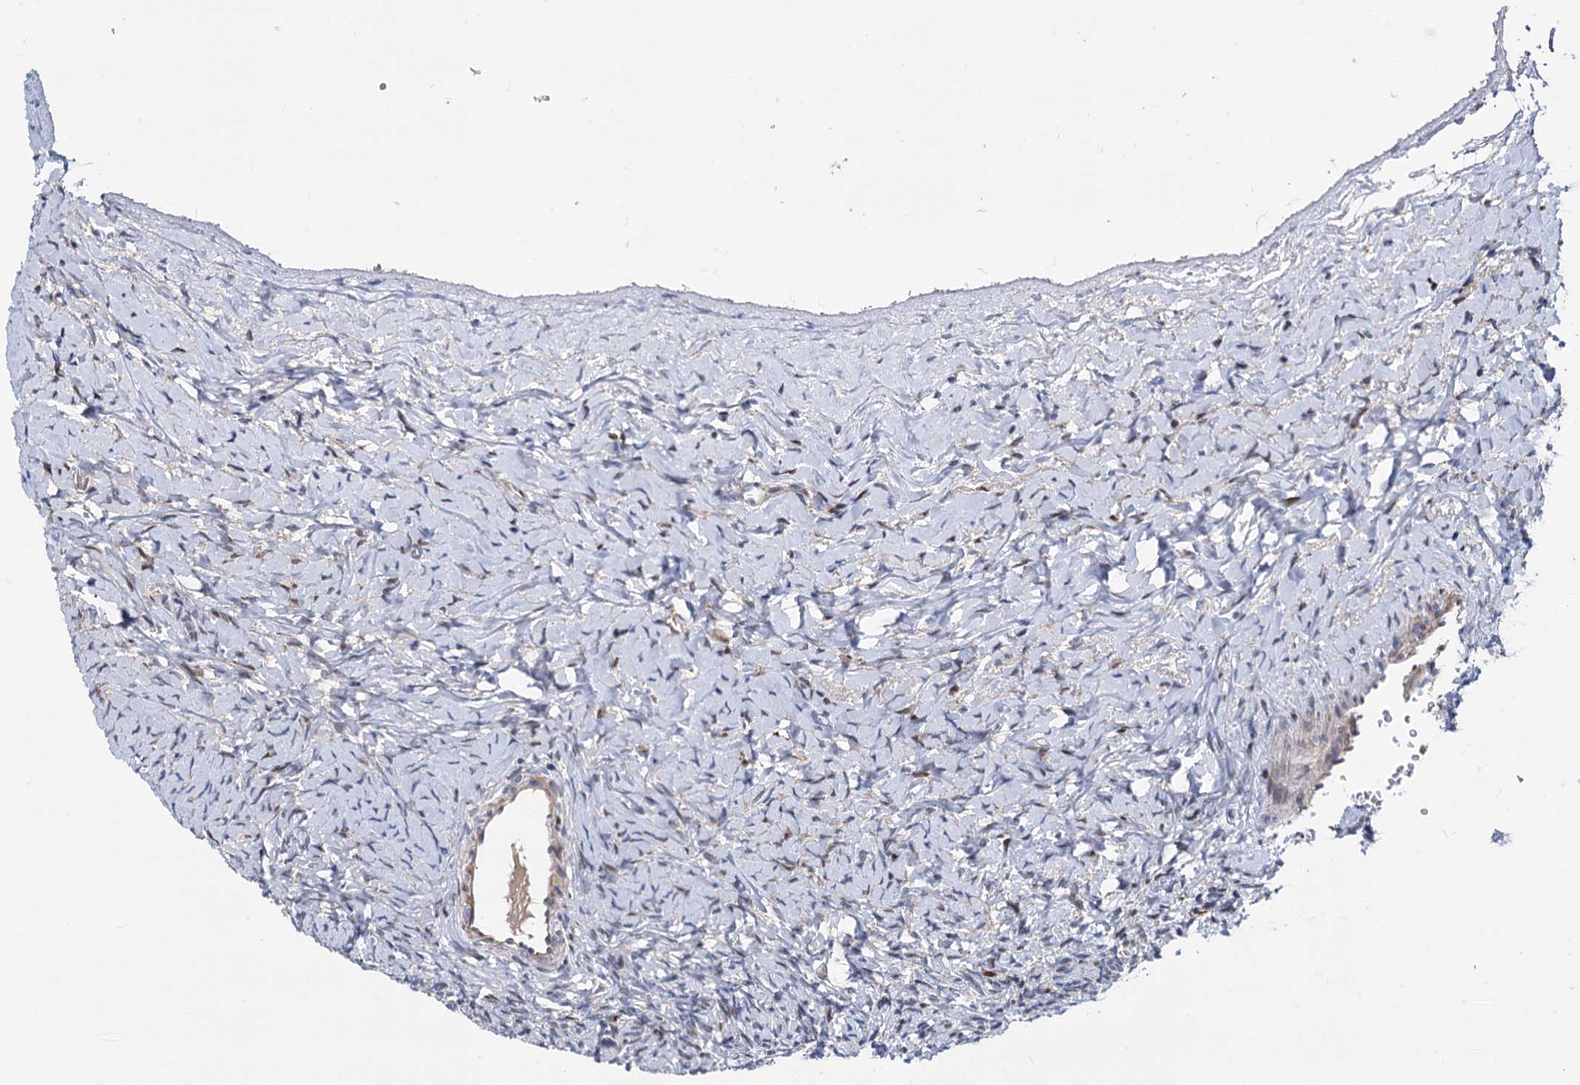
{"staining": {"intensity": "weak", "quantity": "25%-75%", "location": "cytoplasmic/membranous"}, "tissue": "ovary", "cell_type": "Follicle cells", "image_type": "normal", "snomed": [{"axis": "morphology", "description": "Normal tissue, NOS"}, {"axis": "morphology", "description": "Developmental malformation"}, {"axis": "topography", "description": "Ovary"}], "caption": "DAB immunohistochemical staining of benign human ovary exhibits weak cytoplasmic/membranous protein expression in about 25%-75% of follicle cells. (Stains: DAB (3,3'-diaminobenzidine) in brown, nuclei in blue, Microscopy: brightfield microscopy at high magnification).", "gene": "UBR1", "patient": {"sex": "female", "age": 39}}